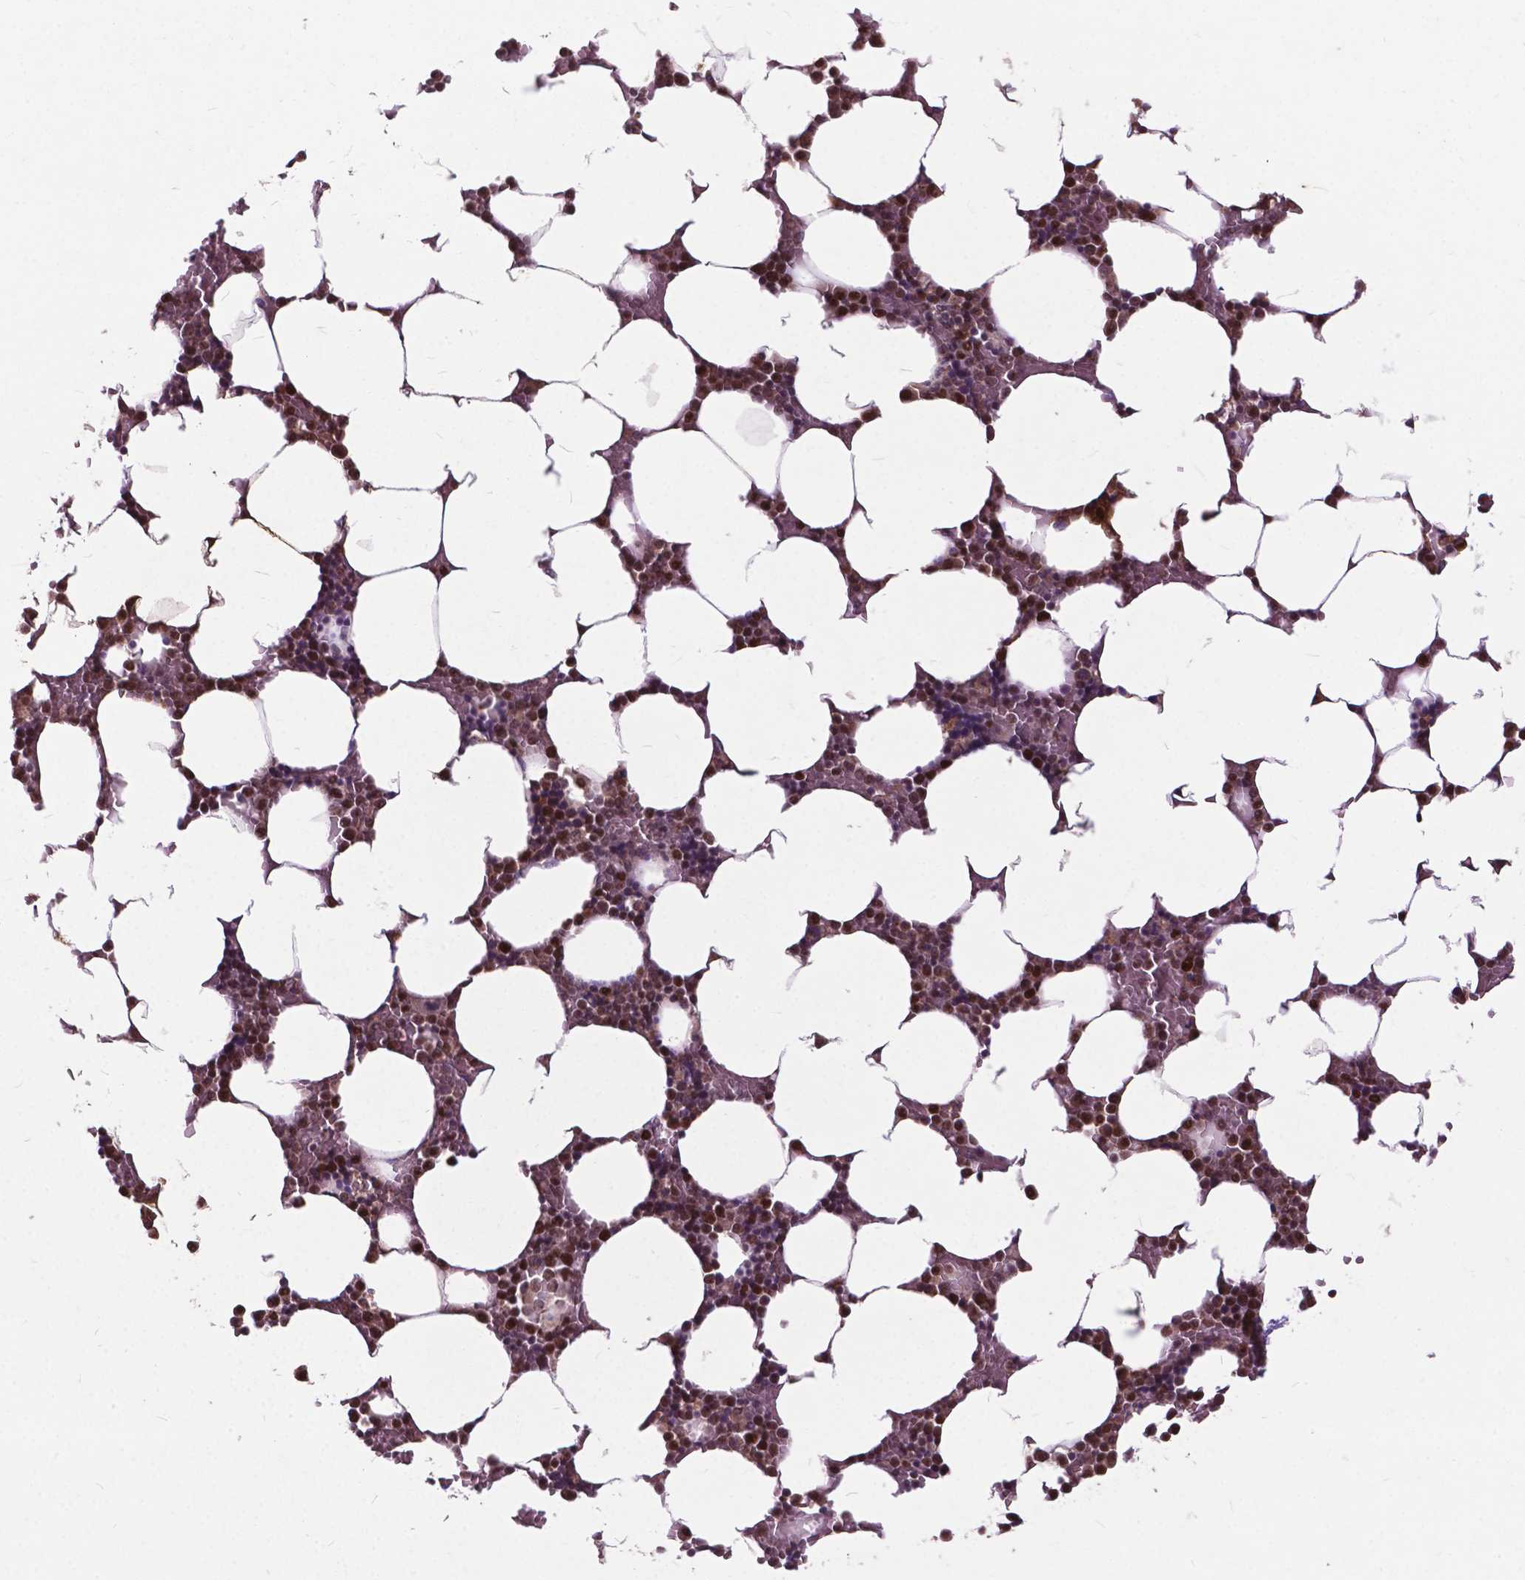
{"staining": {"intensity": "strong", "quantity": "25%-75%", "location": "cytoplasmic/membranous,nuclear"}, "tissue": "bone marrow", "cell_type": "Hematopoietic cells", "image_type": "normal", "snomed": [{"axis": "morphology", "description": "Normal tissue, NOS"}, {"axis": "topography", "description": "Bone marrow"}], "caption": "The micrograph exhibits immunohistochemical staining of normal bone marrow. There is strong cytoplasmic/membranous,nuclear positivity is identified in about 25%-75% of hematopoietic cells. Using DAB (3,3'-diaminobenzidine) (brown) and hematoxylin (blue) stains, captured at high magnification using brightfield microscopy.", "gene": "MSH2", "patient": {"sex": "female", "age": 52}}